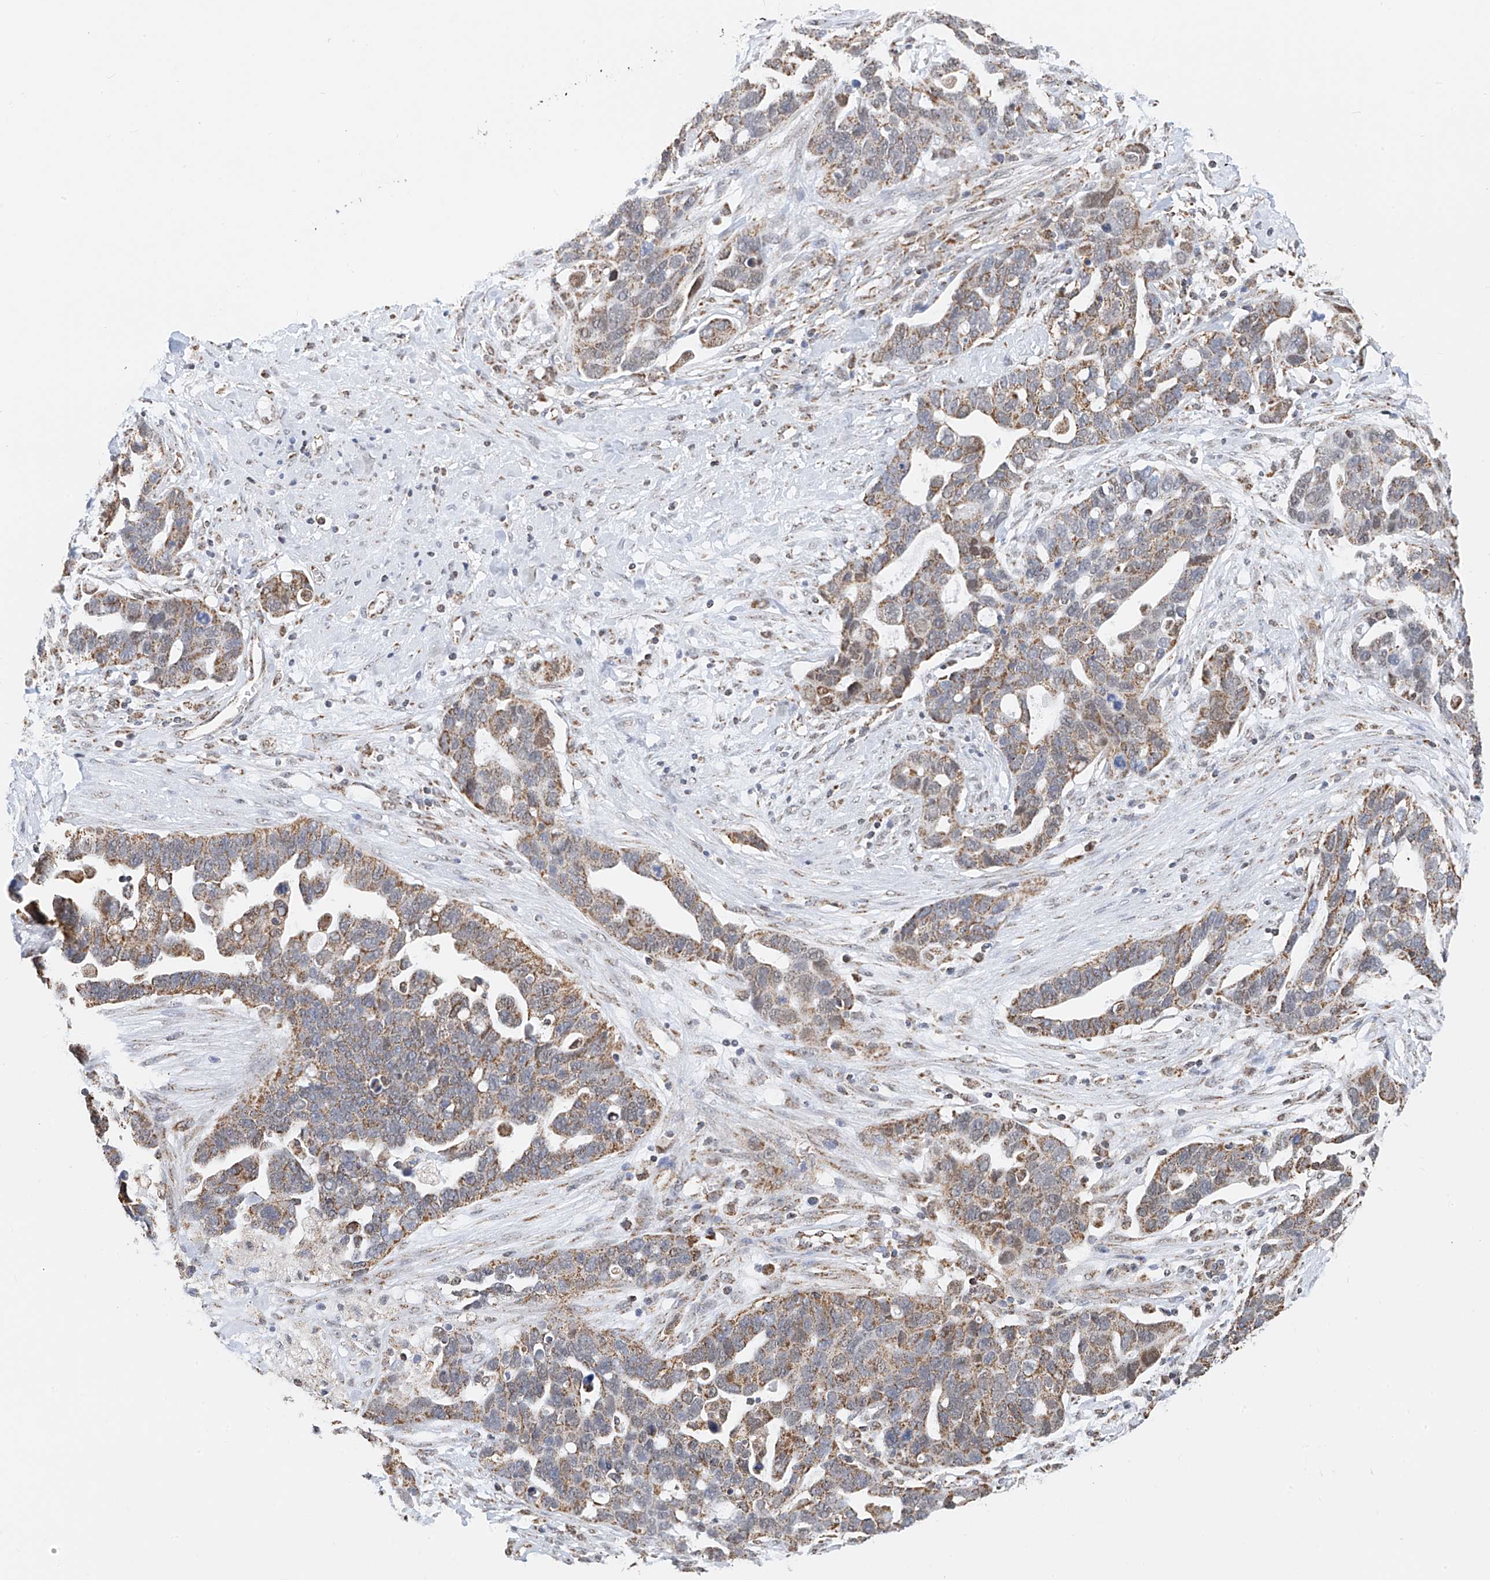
{"staining": {"intensity": "moderate", "quantity": ">75%", "location": "cytoplasmic/membranous"}, "tissue": "ovarian cancer", "cell_type": "Tumor cells", "image_type": "cancer", "snomed": [{"axis": "morphology", "description": "Cystadenocarcinoma, serous, NOS"}, {"axis": "topography", "description": "Ovary"}], "caption": "Immunohistochemistry (IHC) of human ovarian cancer shows medium levels of moderate cytoplasmic/membranous expression in approximately >75% of tumor cells.", "gene": "NALCN", "patient": {"sex": "female", "age": 54}}